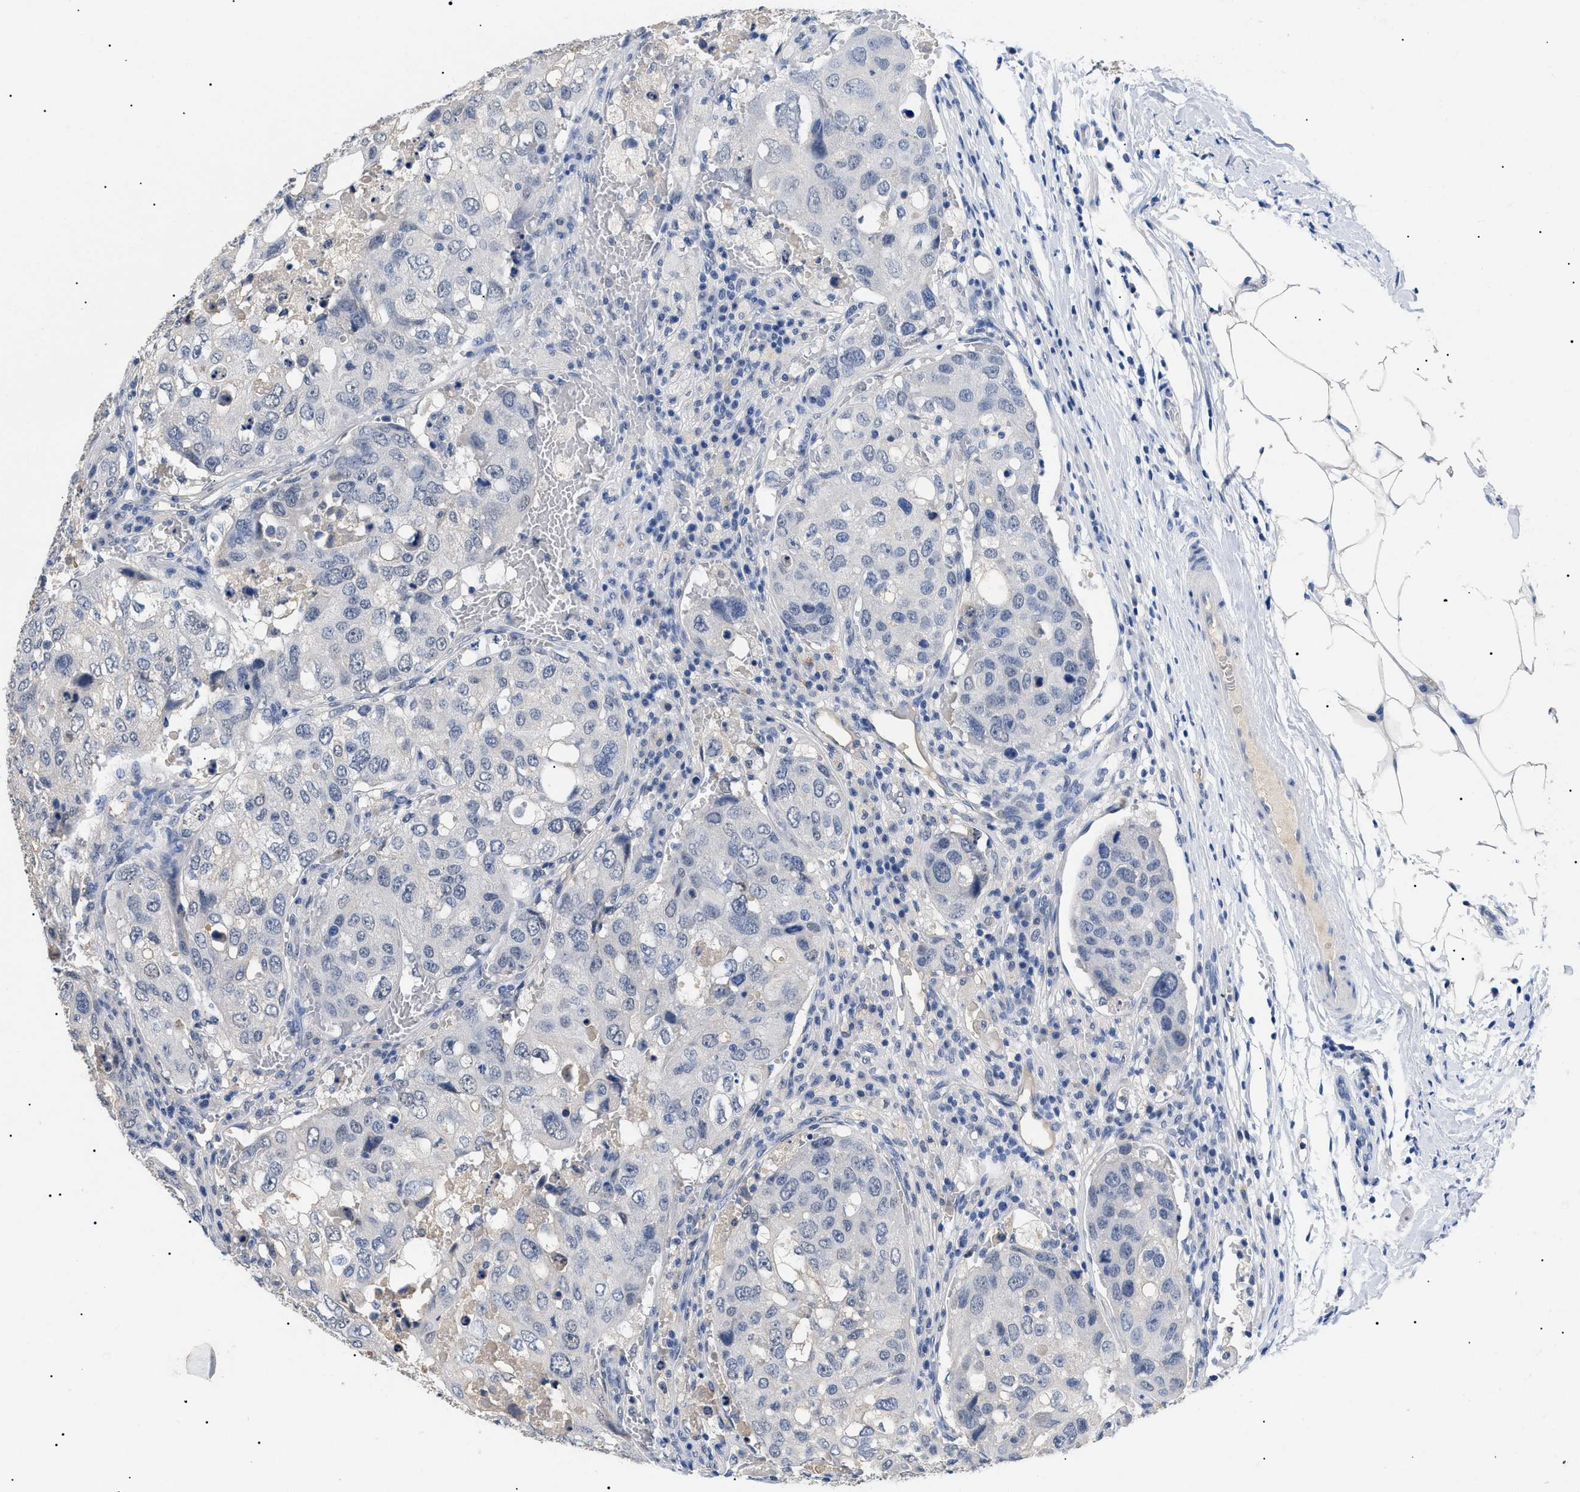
{"staining": {"intensity": "negative", "quantity": "none", "location": "none"}, "tissue": "urothelial cancer", "cell_type": "Tumor cells", "image_type": "cancer", "snomed": [{"axis": "morphology", "description": "Urothelial carcinoma, High grade"}, {"axis": "topography", "description": "Lymph node"}, {"axis": "topography", "description": "Urinary bladder"}], "caption": "Tumor cells are negative for protein expression in human high-grade urothelial carcinoma. (Brightfield microscopy of DAB immunohistochemistry at high magnification).", "gene": "PRRT2", "patient": {"sex": "male", "age": 51}}